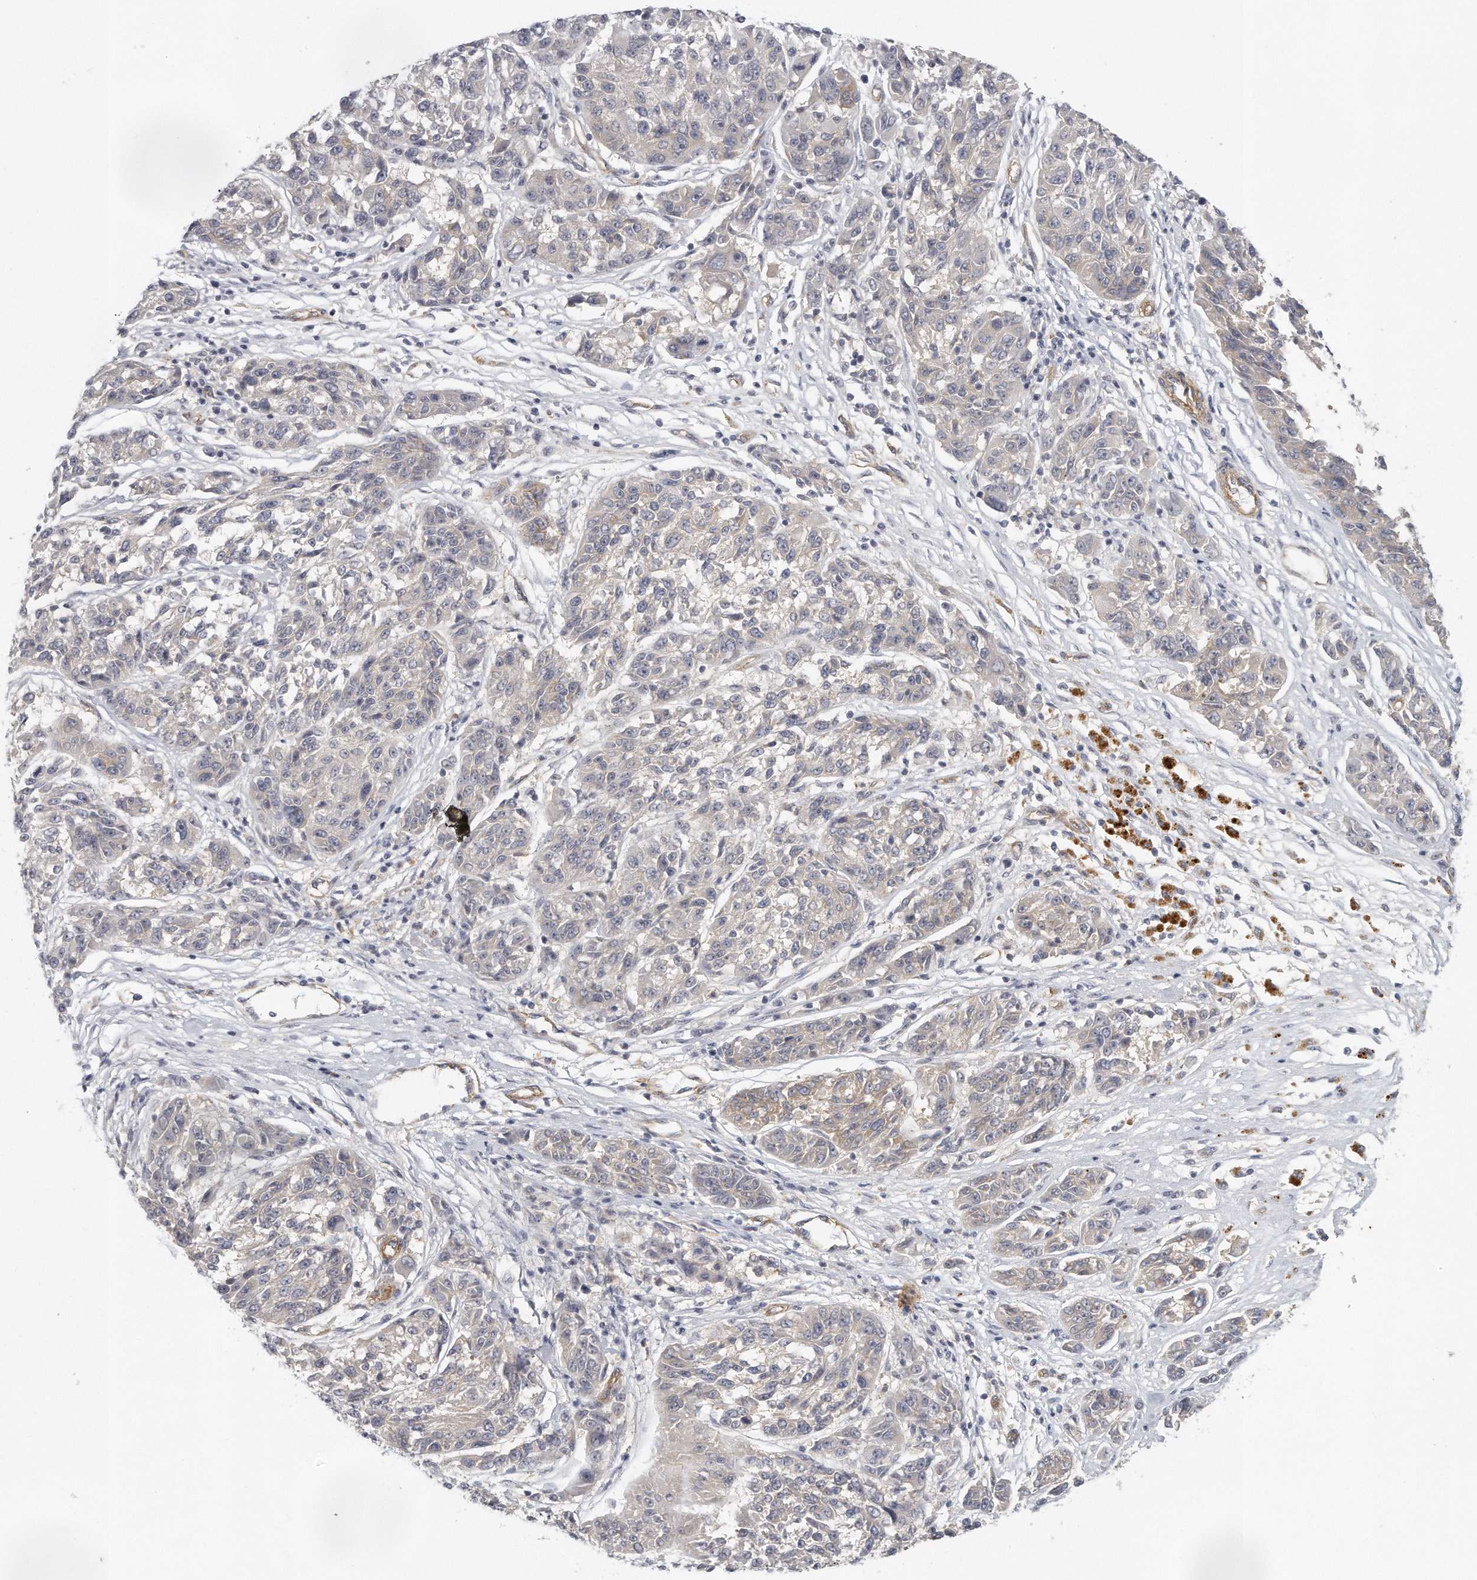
{"staining": {"intensity": "negative", "quantity": "none", "location": "none"}, "tissue": "melanoma", "cell_type": "Tumor cells", "image_type": "cancer", "snomed": [{"axis": "morphology", "description": "Malignant melanoma, NOS"}, {"axis": "topography", "description": "Skin"}], "caption": "This histopathology image is of malignant melanoma stained with IHC to label a protein in brown with the nuclei are counter-stained blue. There is no positivity in tumor cells.", "gene": "MTERF4", "patient": {"sex": "male", "age": 53}}